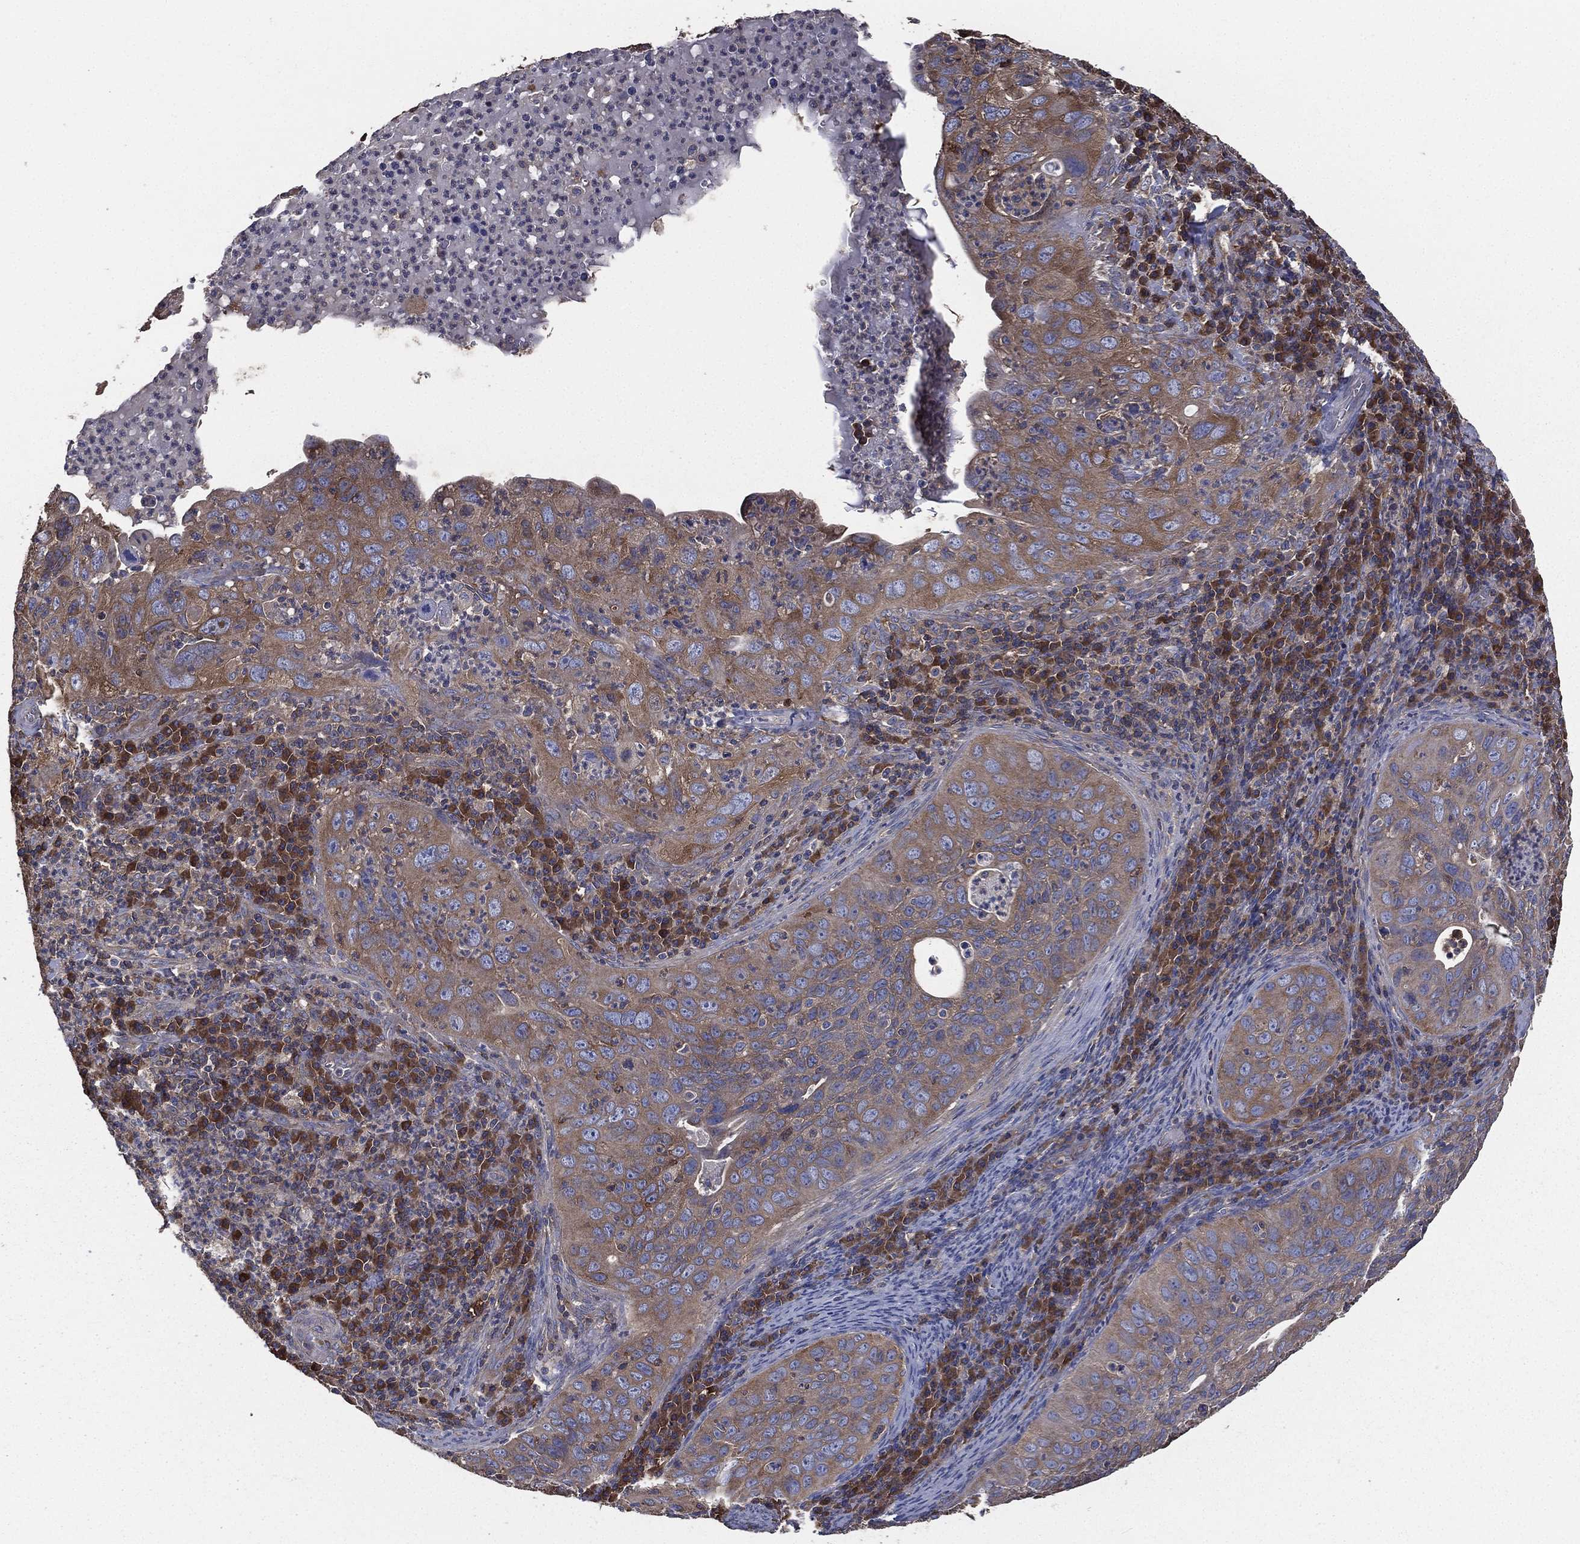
{"staining": {"intensity": "moderate", "quantity": ">75%", "location": "cytoplasmic/membranous"}, "tissue": "cervical cancer", "cell_type": "Tumor cells", "image_type": "cancer", "snomed": [{"axis": "morphology", "description": "Squamous cell carcinoma, NOS"}, {"axis": "topography", "description": "Cervix"}], "caption": "Protein positivity by IHC demonstrates moderate cytoplasmic/membranous staining in about >75% of tumor cells in cervical squamous cell carcinoma.", "gene": "SARS1", "patient": {"sex": "female", "age": 26}}